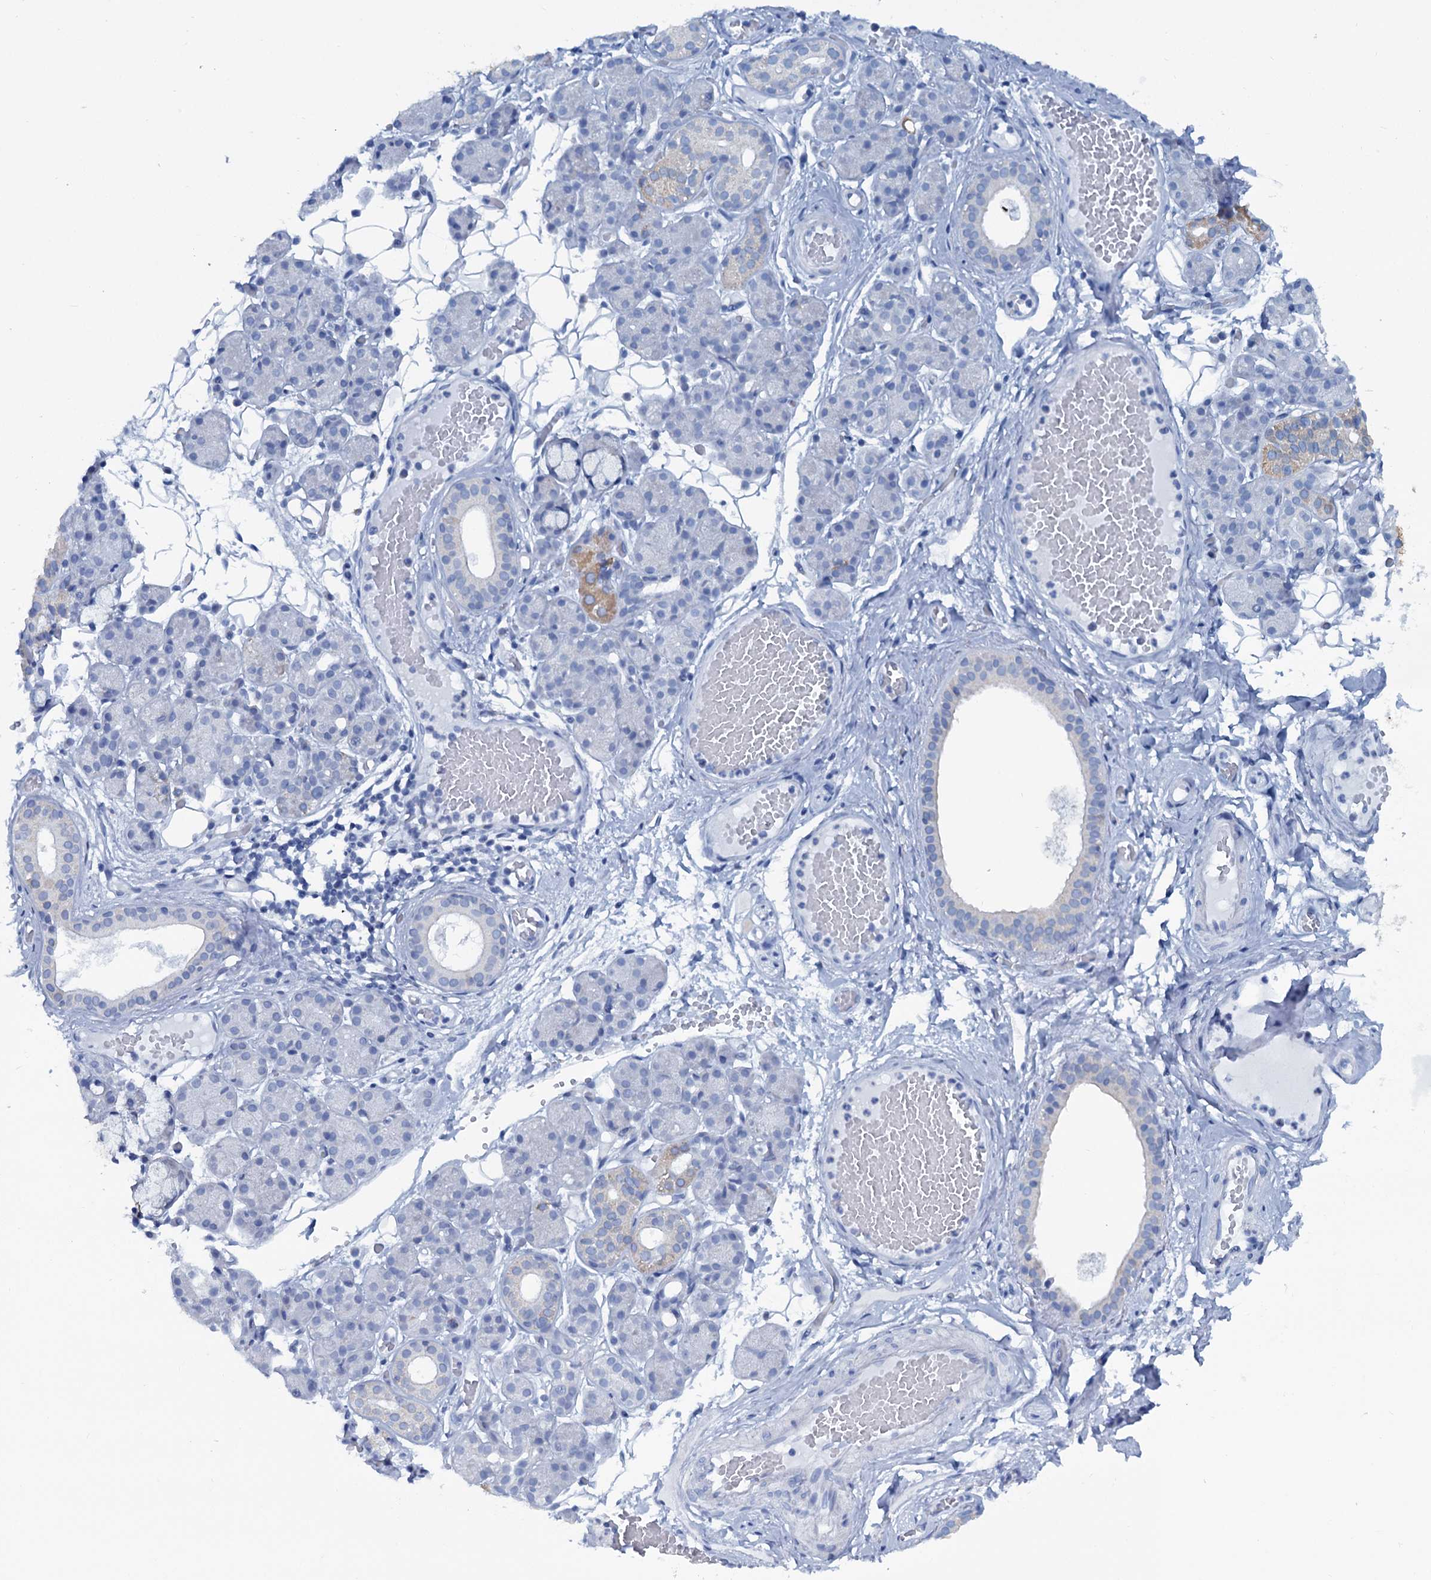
{"staining": {"intensity": "negative", "quantity": "none", "location": "none"}, "tissue": "salivary gland", "cell_type": "Glandular cells", "image_type": "normal", "snomed": [{"axis": "morphology", "description": "Normal tissue, NOS"}, {"axis": "topography", "description": "Salivary gland"}], "caption": "There is no significant staining in glandular cells of salivary gland. Nuclei are stained in blue.", "gene": "SLC1A3", "patient": {"sex": "male", "age": 63}}